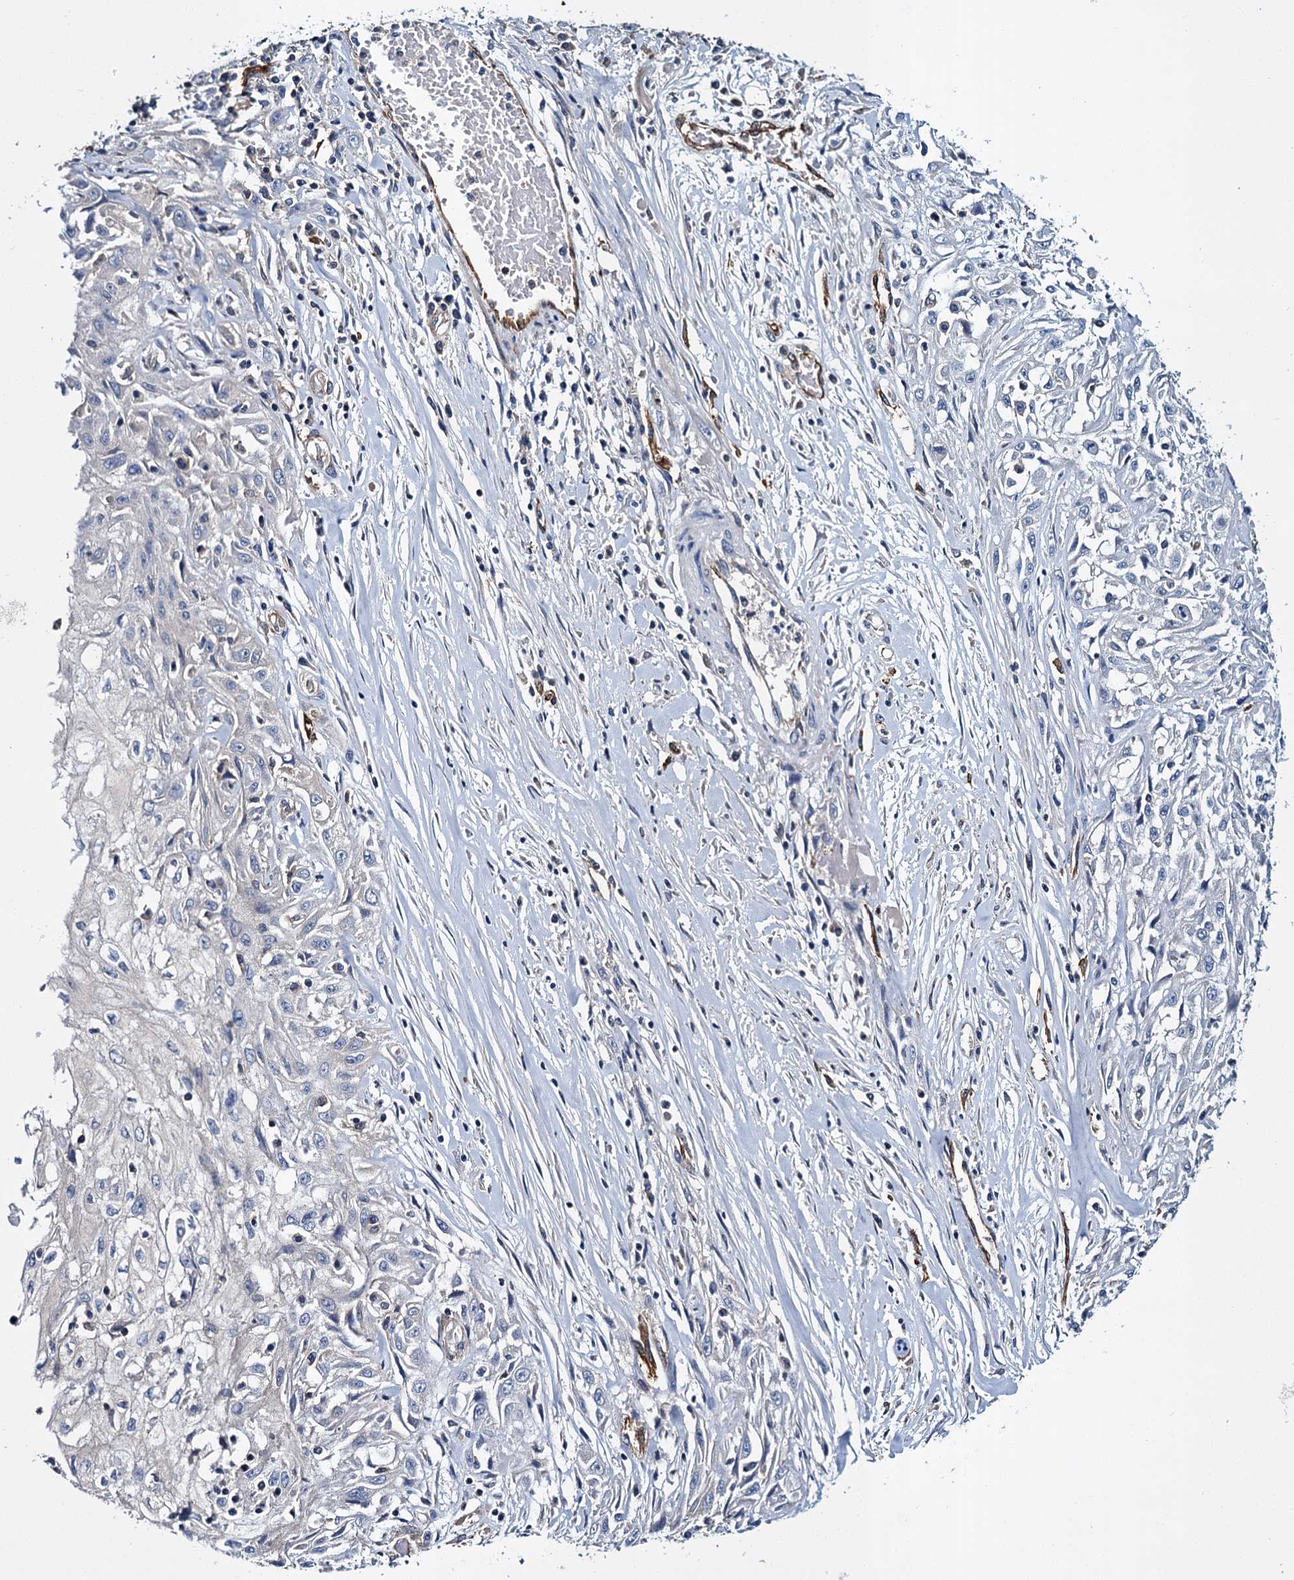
{"staining": {"intensity": "negative", "quantity": "none", "location": "none"}, "tissue": "skin cancer", "cell_type": "Tumor cells", "image_type": "cancer", "snomed": [{"axis": "morphology", "description": "Squamous cell carcinoma, NOS"}, {"axis": "morphology", "description": "Squamous cell carcinoma, metastatic, NOS"}, {"axis": "topography", "description": "Skin"}, {"axis": "topography", "description": "Lymph node"}], "caption": "This is an immunohistochemistry image of human skin cancer (metastatic squamous cell carcinoma). There is no expression in tumor cells.", "gene": "CACNA1C", "patient": {"sex": "male", "age": 75}}